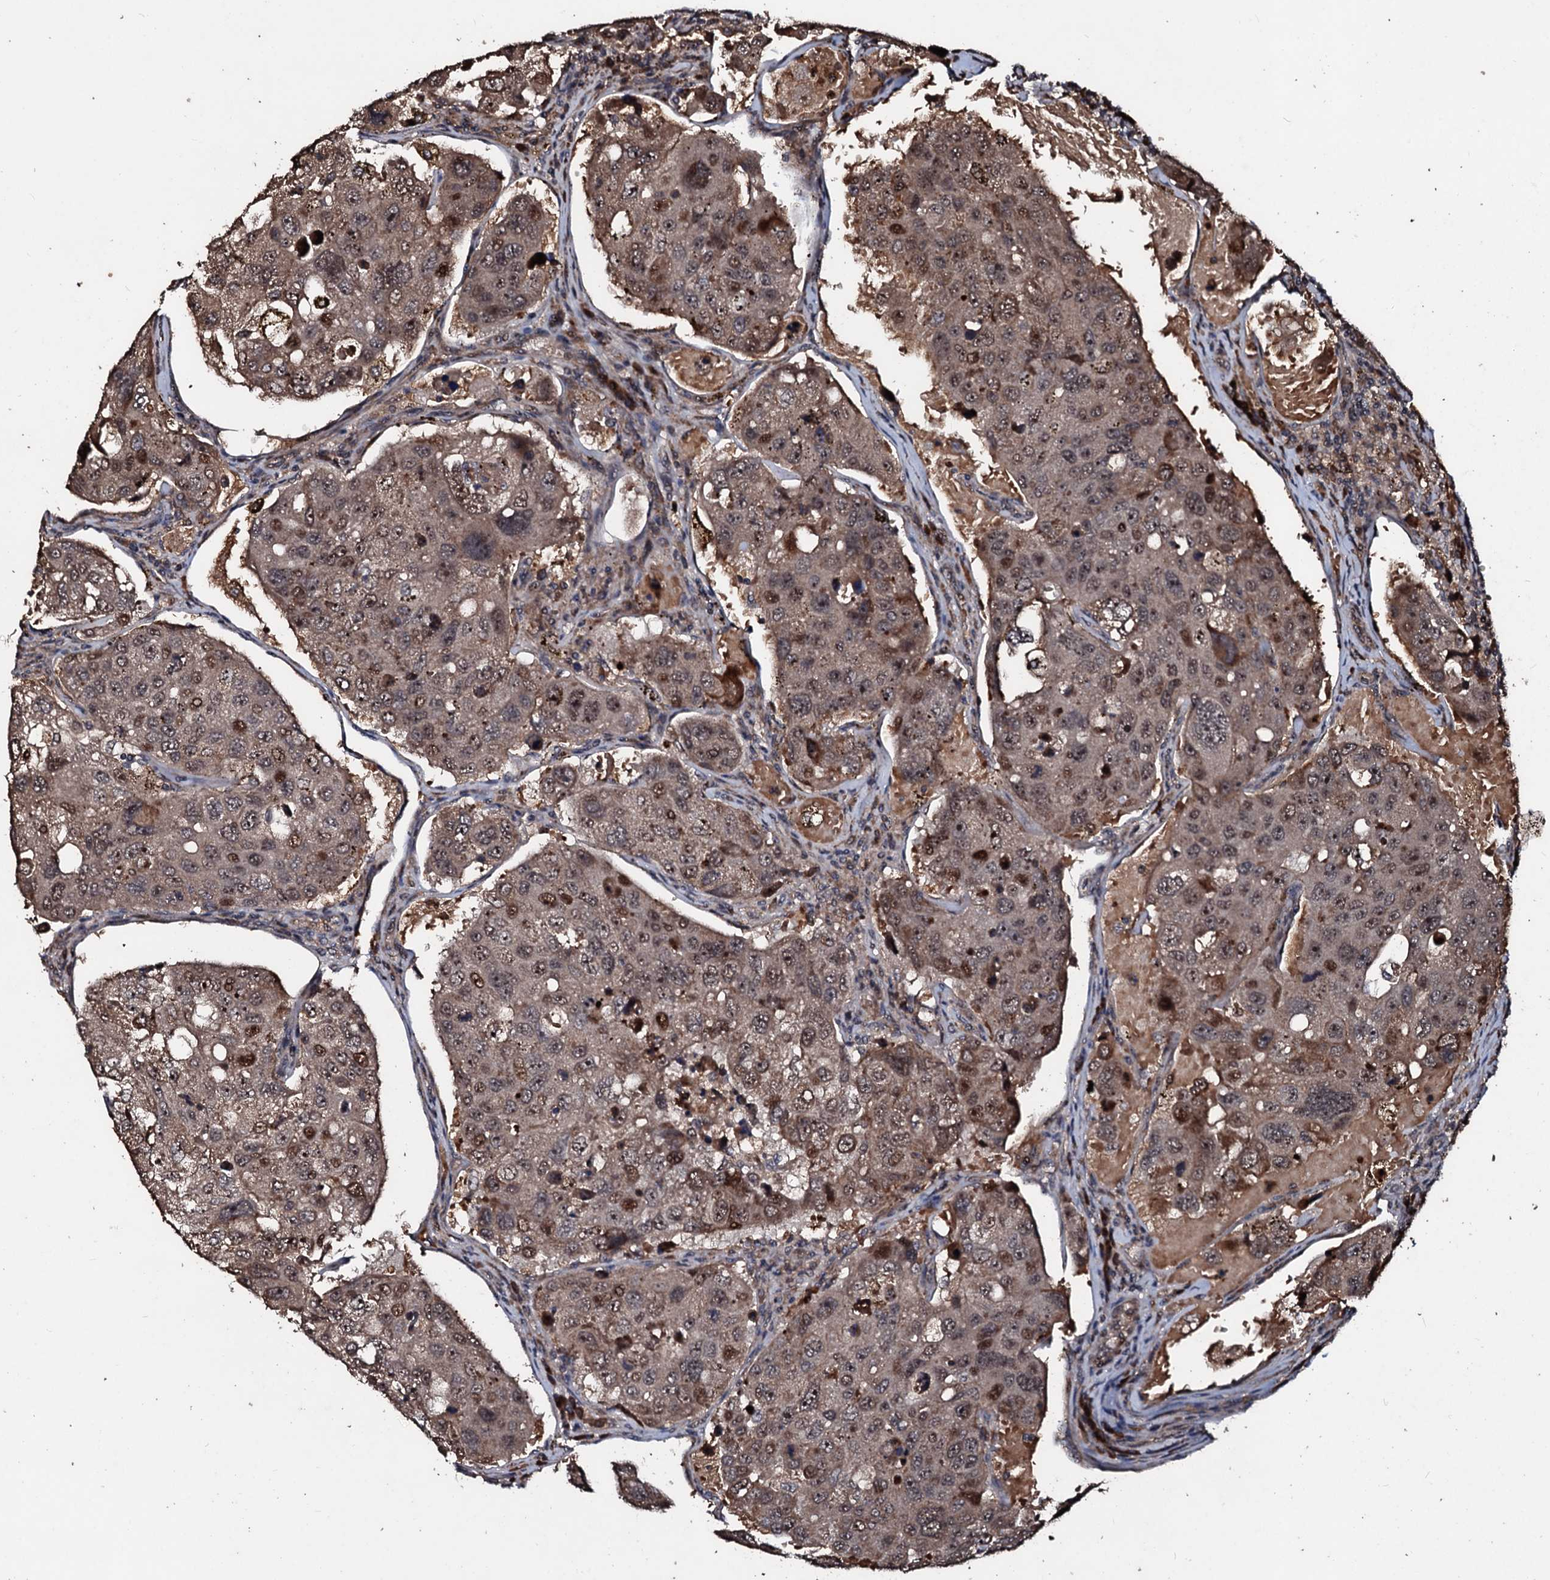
{"staining": {"intensity": "moderate", "quantity": ">75%", "location": "cytoplasmic/membranous,nuclear"}, "tissue": "urothelial cancer", "cell_type": "Tumor cells", "image_type": "cancer", "snomed": [{"axis": "morphology", "description": "Urothelial carcinoma, High grade"}, {"axis": "topography", "description": "Lymph node"}, {"axis": "topography", "description": "Urinary bladder"}], "caption": "Immunohistochemistry (IHC) (DAB (3,3'-diaminobenzidine)) staining of human high-grade urothelial carcinoma demonstrates moderate cytoplasmic/membranous and nuclear protein positivity in about >75% of tumor cells.", "gene": "SUPT7L", "patient": {"sex": "male", "age": 51}}